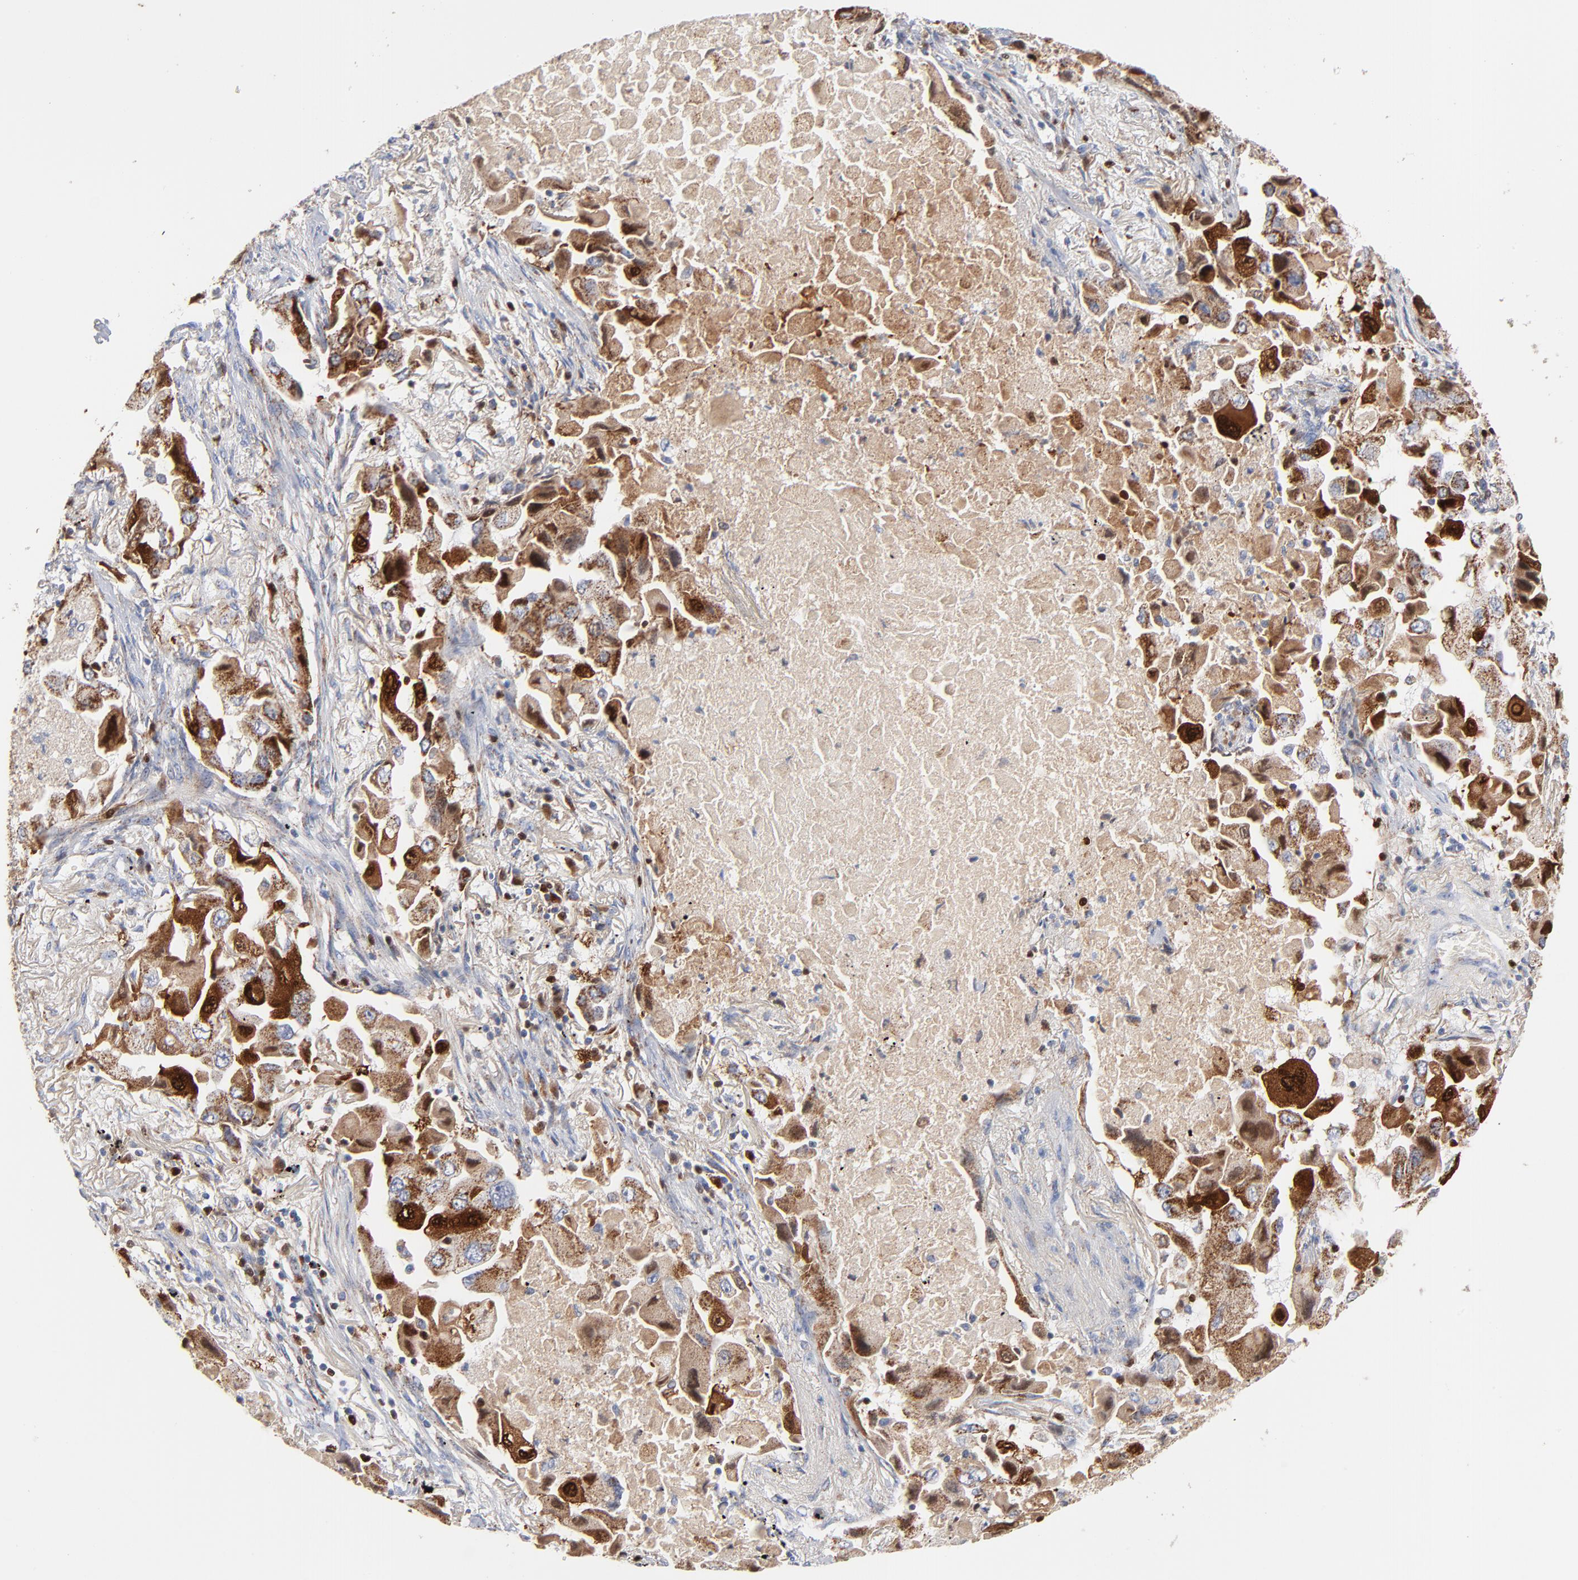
{"staining": {"intensity": "strong", "quantity": ">75%", "location": "cytoplasmic/membranous"}, "tissue": "lung cancer", "cell_type": "Tumor cells", "image_type": "cancer", "snomed": [{"axis": "morphology", "description": "Adenocarcinoma, NOS"}, {"axis": "topography", "description": "Lung"}], "caption": "Lung cancer tissue demonstrates strong cytoplasmic/membranous staining in approximately >75% of tumor cells, visualized by immunohistochemistry.", "gene": "DIABLO", "patient": {"sex": "female", "age": 65}}